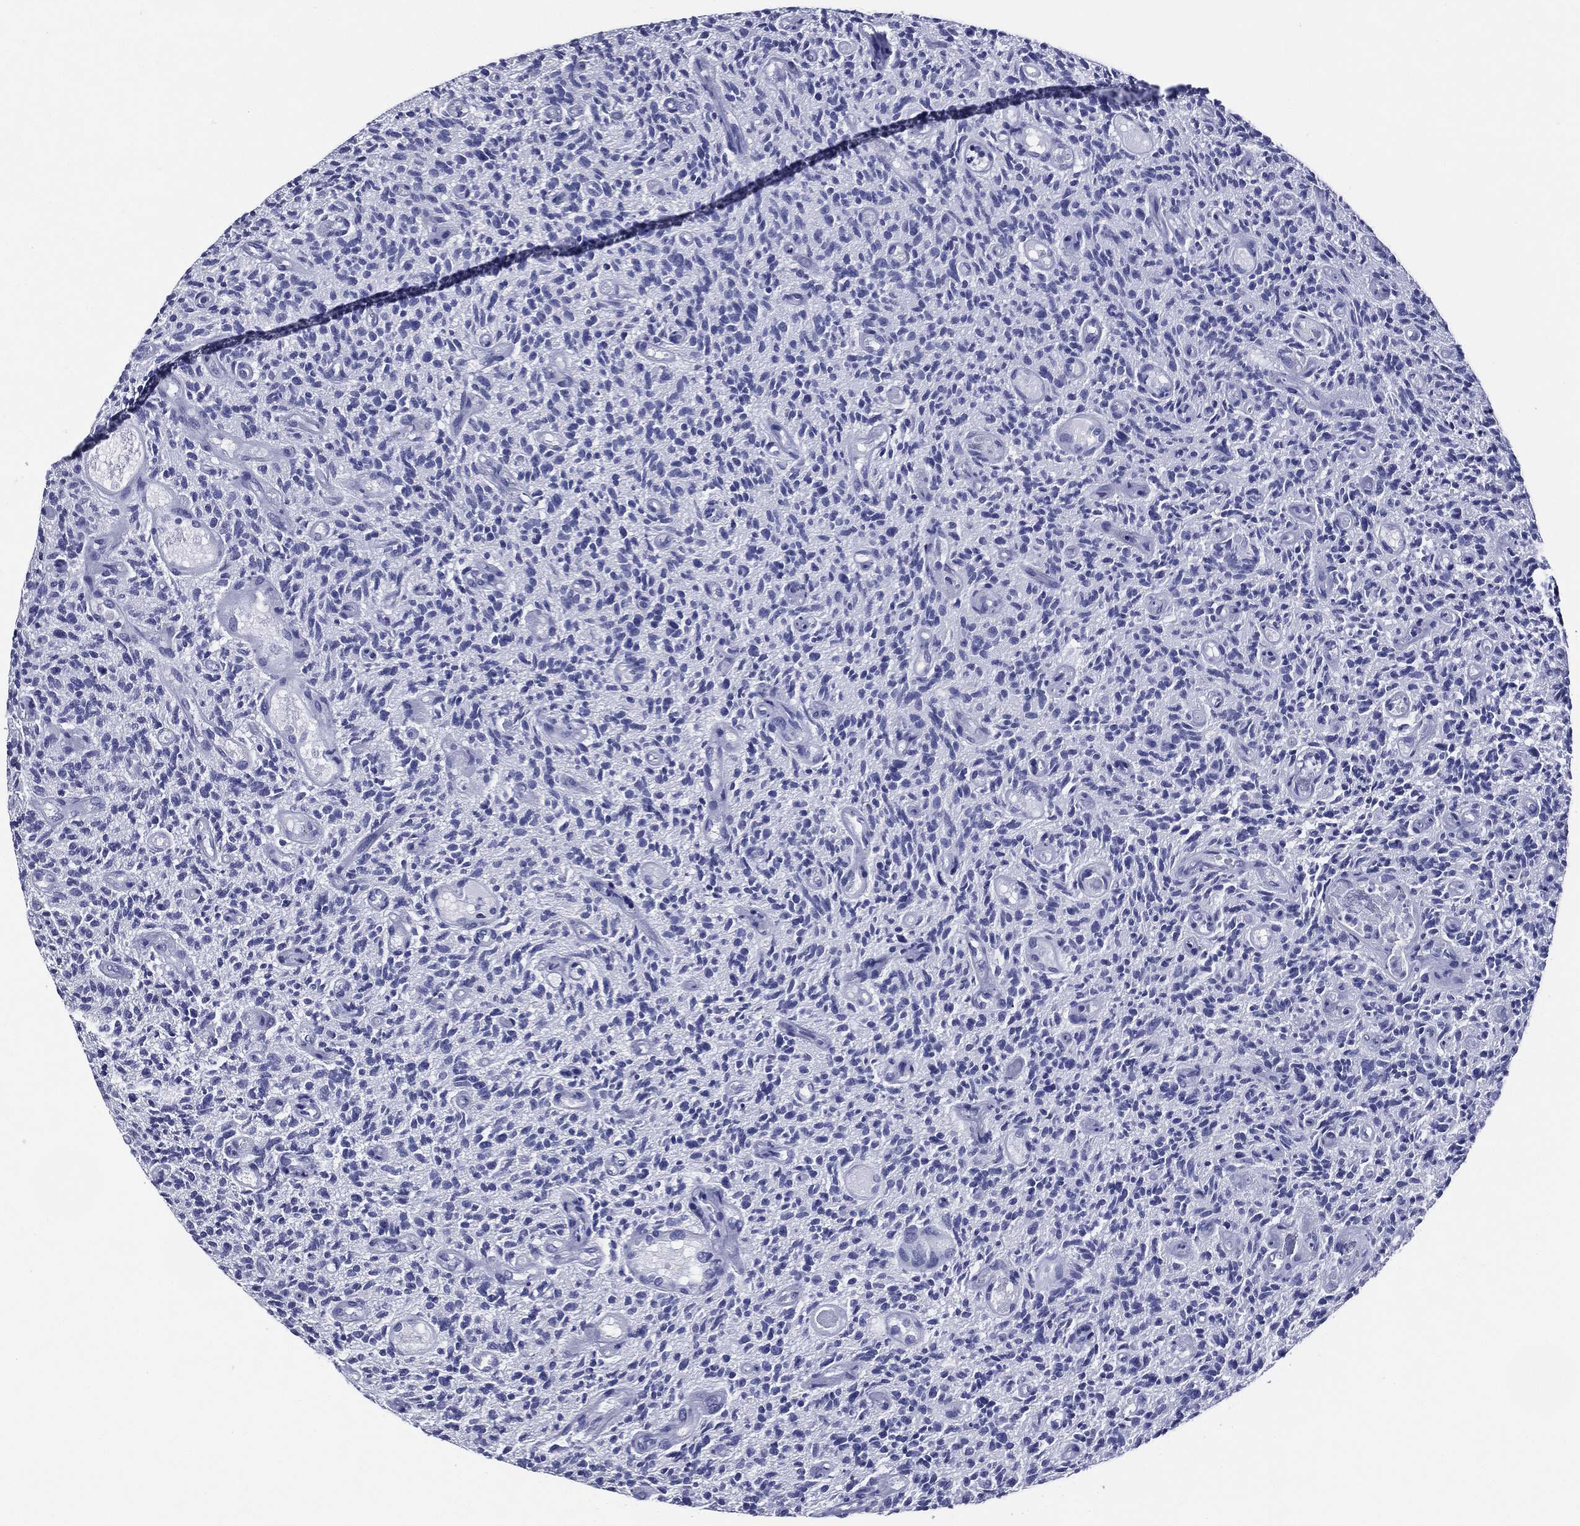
{"staining": {"intensity": "negative", "quantity": "none", "location": "none"}, "tissue": "glioma", "cell_type": "Tumor cells", "image_type": "cancer", "snomed": [{"axis": "morphology", "description": "Glioma, malignant, High grade"}, {"axis": "topography", "description": "Brain"}], "caption": "Immunohistochemical staining of glioma displays no significant expression in tumor cells. (DAB (3,3'-diaminobenzidine) immunohistochemistry (IHC) with hematoxylin counter stain).", "gene": "ACE2", "patient": {"sex": "male", "age": 64}}